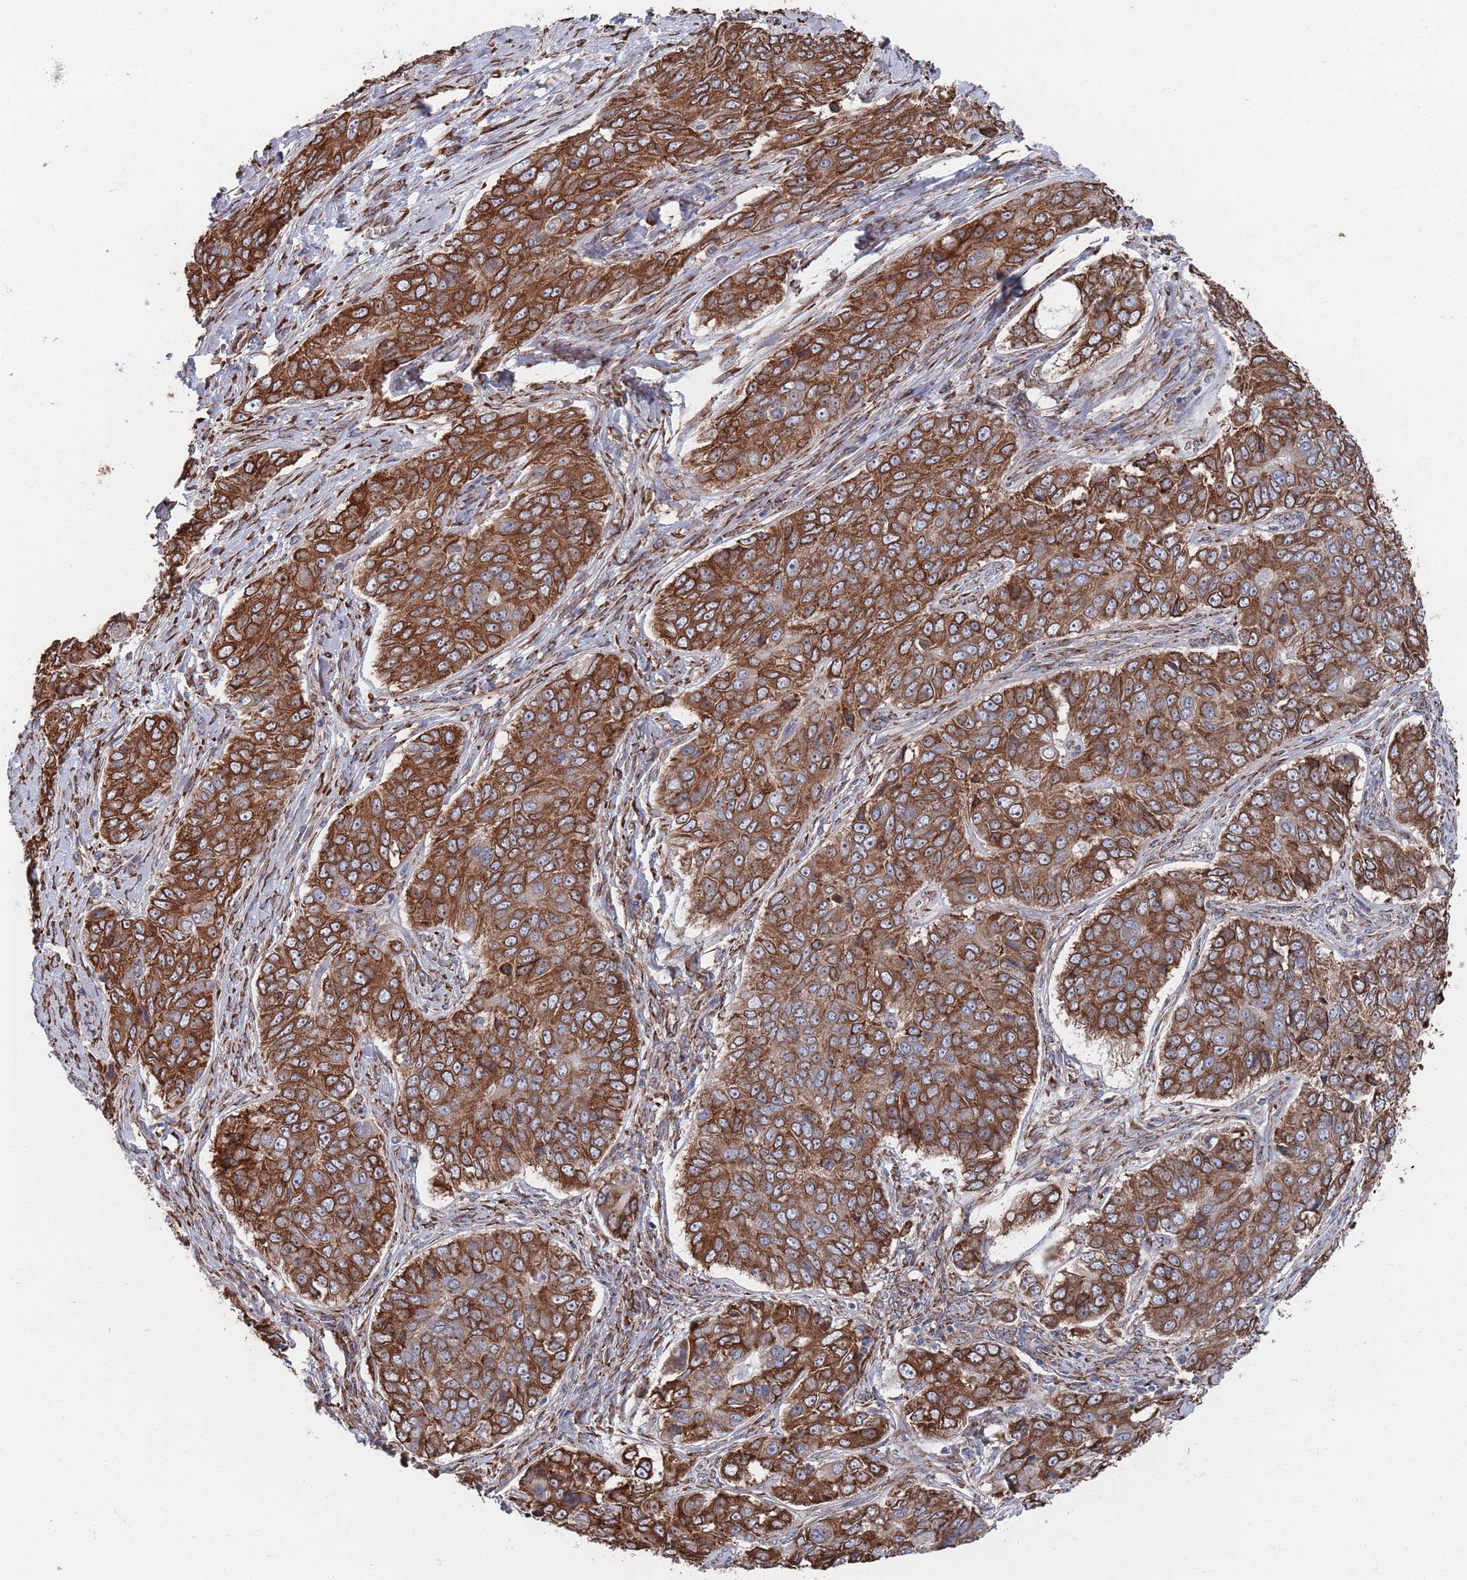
{"staining": {"intensity": "strong", "quantity": ">75%", "location": "cytoplasmic/membranous"}, "tissue": "ovarian cancer", "cell_type": "Tumor cells", "image_type": "cancer", "snomed": [{"axis": "morphology", "description": "Carcinoma, endometroid"}, {"axis": "topography", "description": "Ovary"}], "caption": "A brown stain labels strong cytoplasmic/membranous expression of a protein in ovarian cancer (endometroid carcinoma) tumor cells.", "gene": "CCDC106", "patient": {"sex": "female", "age": 51}}